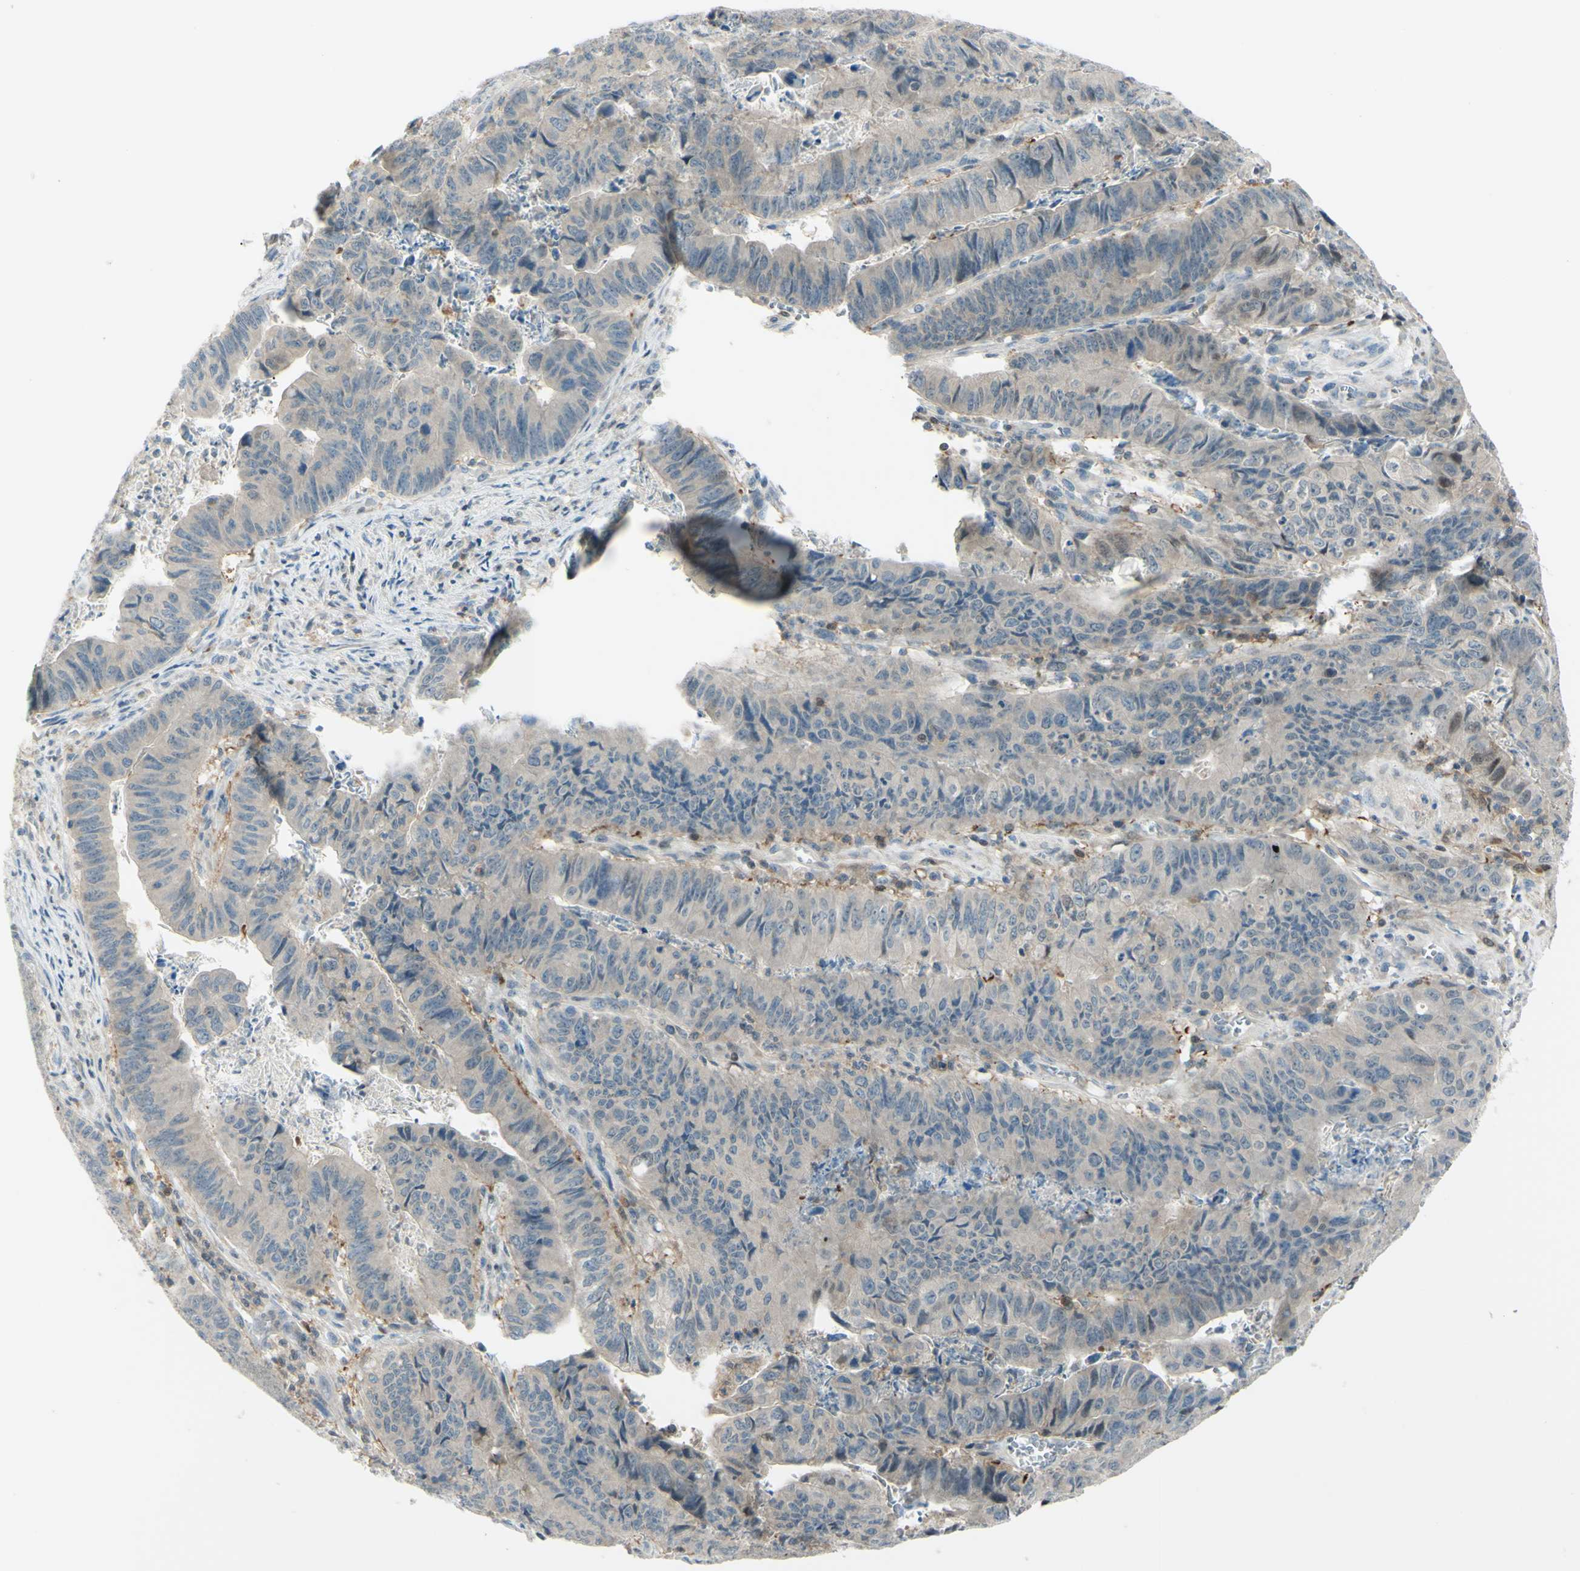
{"staining": {"intensity": "weak", "quantity": ">75%", "location": "cytoplasmic/membranous"}, "tissue": "stomach cancer", "cell_type": "Tumor cells", "image_type": "cancer", "snomed": [{"axis": "morphology", "description": "Adenocarcinoma, NOS"}, {"axis": "topography", "description": "Stomach, lower"}], "caption": "Stomach cancer was stained to show a protein in brown. There is low levels of weak cytoplasmic/membranous expression in about >75% of tumor cells.", "gene": "C1orf159", "patient": {"sex": "male", "age": 77}}